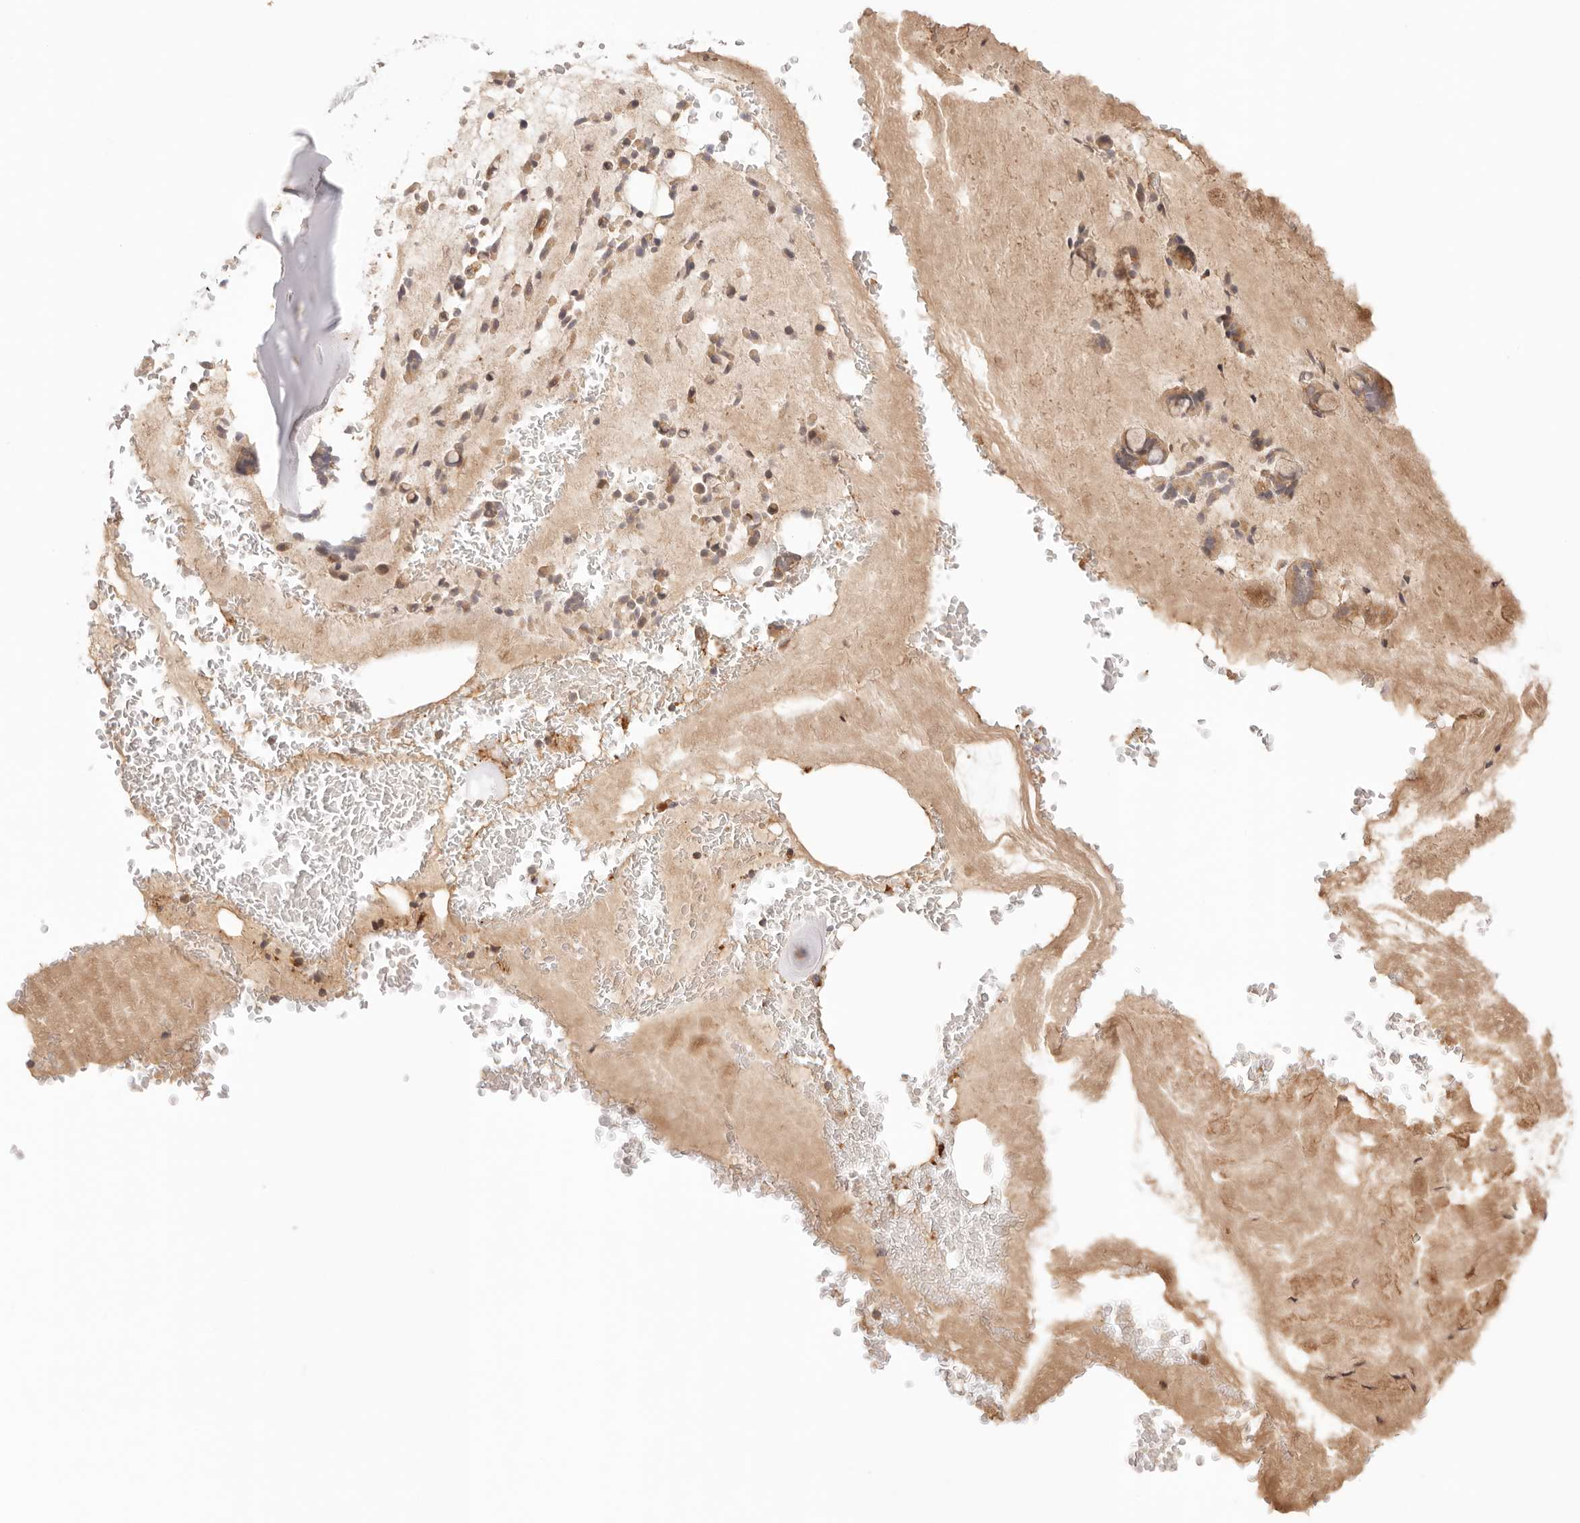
{"staining": {"intensity": "moderate", "quantity": ">75%", "location": "cytoplasmic/membranous"}, "tissue": "adipose tissue", "cell_type": "Adipocytes", "image_type": "normal", "snomed": [{"axis": "morphology", "description": "Normal tissue, NOS"}, {"axis": "topography", "description": "Cartilage tissue"}, {"axis": "topography", "description": "Bronchus"}], "caption": "Moderate cytoplasmic/membranous protein positivity is identified in approximately >75% of adipocytes in adipose tissue. The staining was performed using DAB, with brown indicating positive protein expression. Nuclei are stained blue with hematoxylin.", "gene": "IL1R2", "patient": {"sex": "female", "age": 73}}